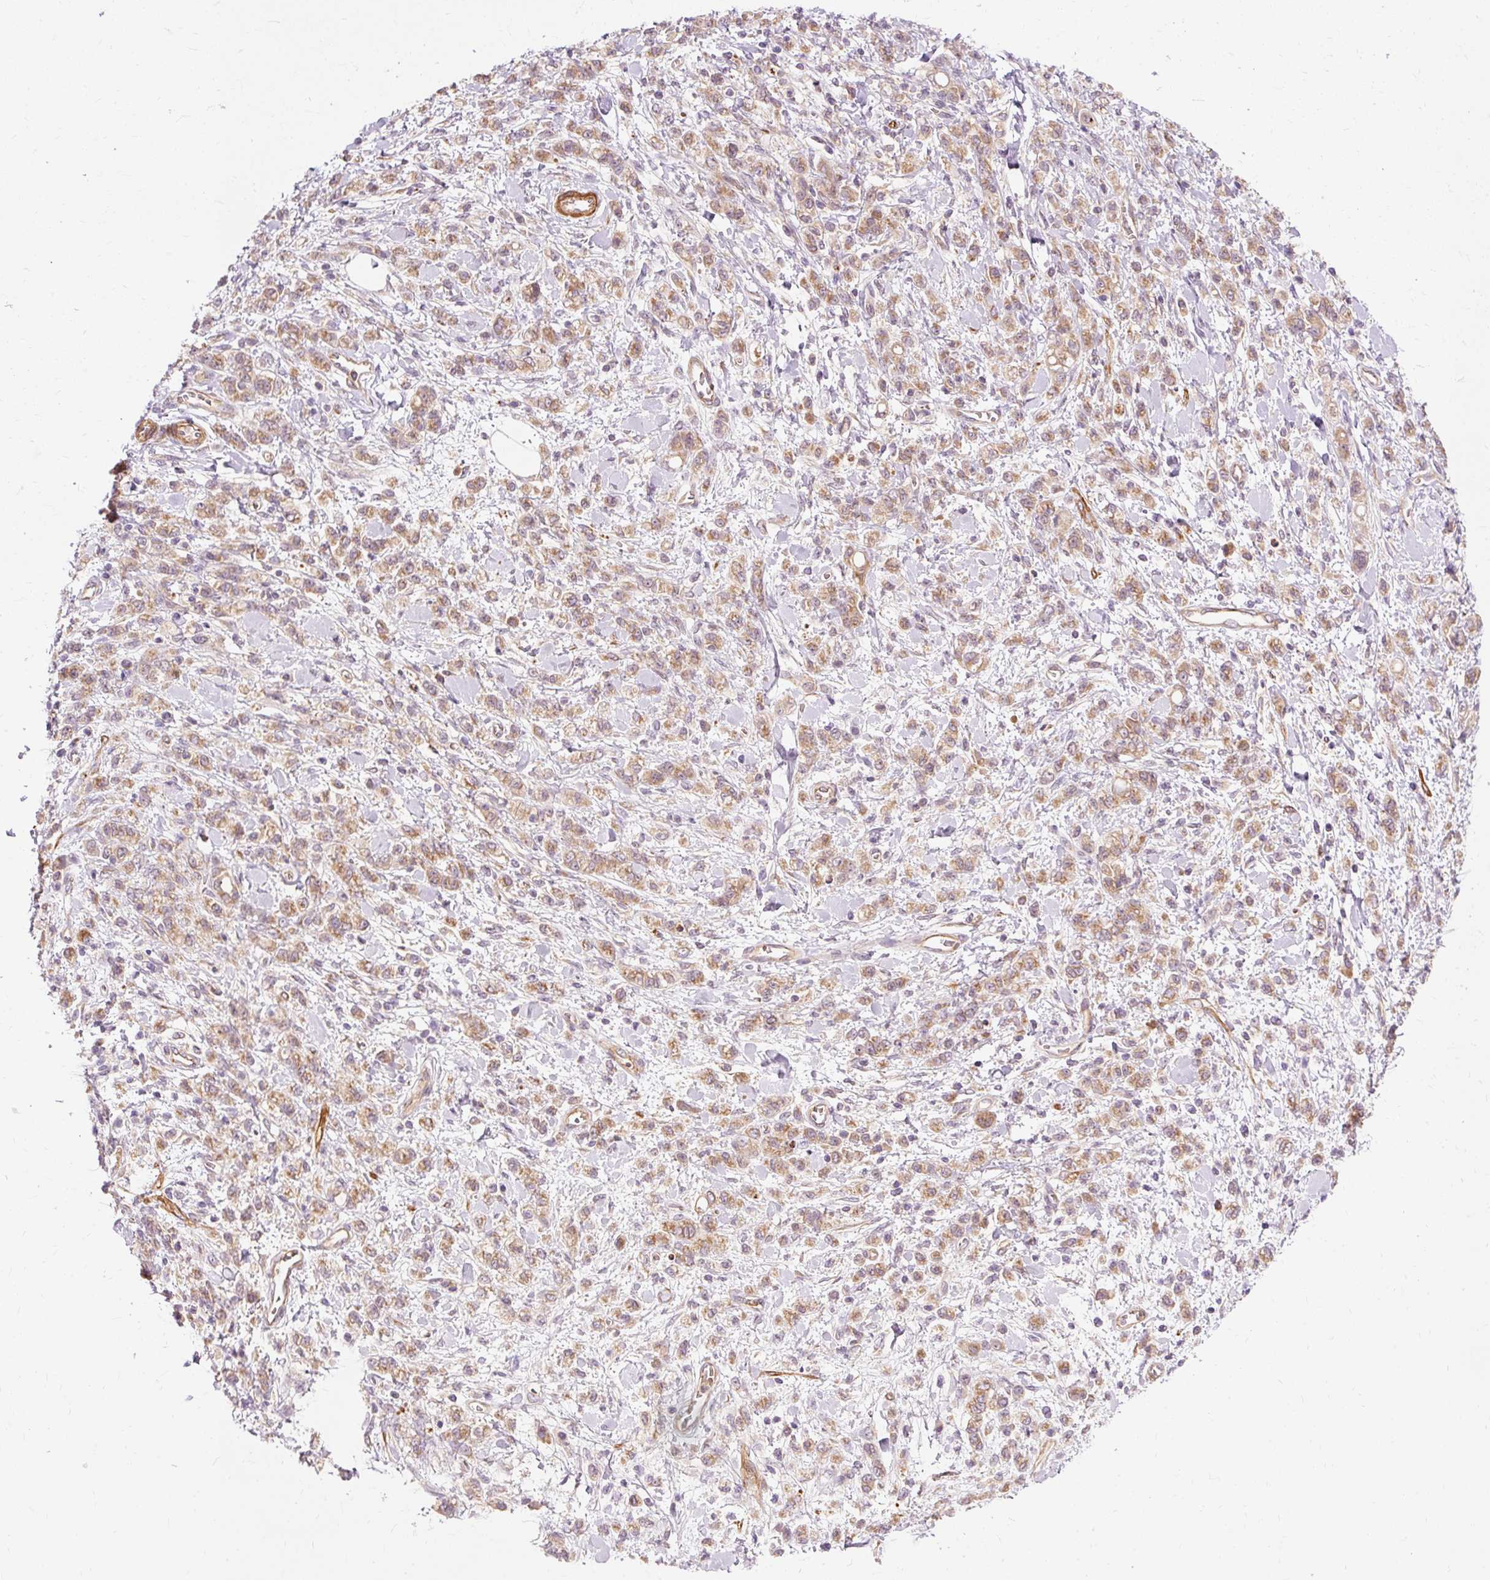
{"staining": {"intensity": "moderate", "quantity": ">75%", "location": "cytoplasmic/membranous"}, "tissue": "stomach cancer", "cell_type": "Tumor cells", "image_type": "cancer", "snomed": [{"axis": "morphology", "description": "Adenocarcinoma, NOS"}, {"axis": "topography", "description": "Stomach"}], "caption": "Immunohistochemical staining of human stomach cancer (adenocarcinoma) exhibits moderate cytoplasmic/membranous protein staining in about >75% of tumor cells.", "gene": "RIPOR3", "patient": {"sex": "male", "age": 77}}